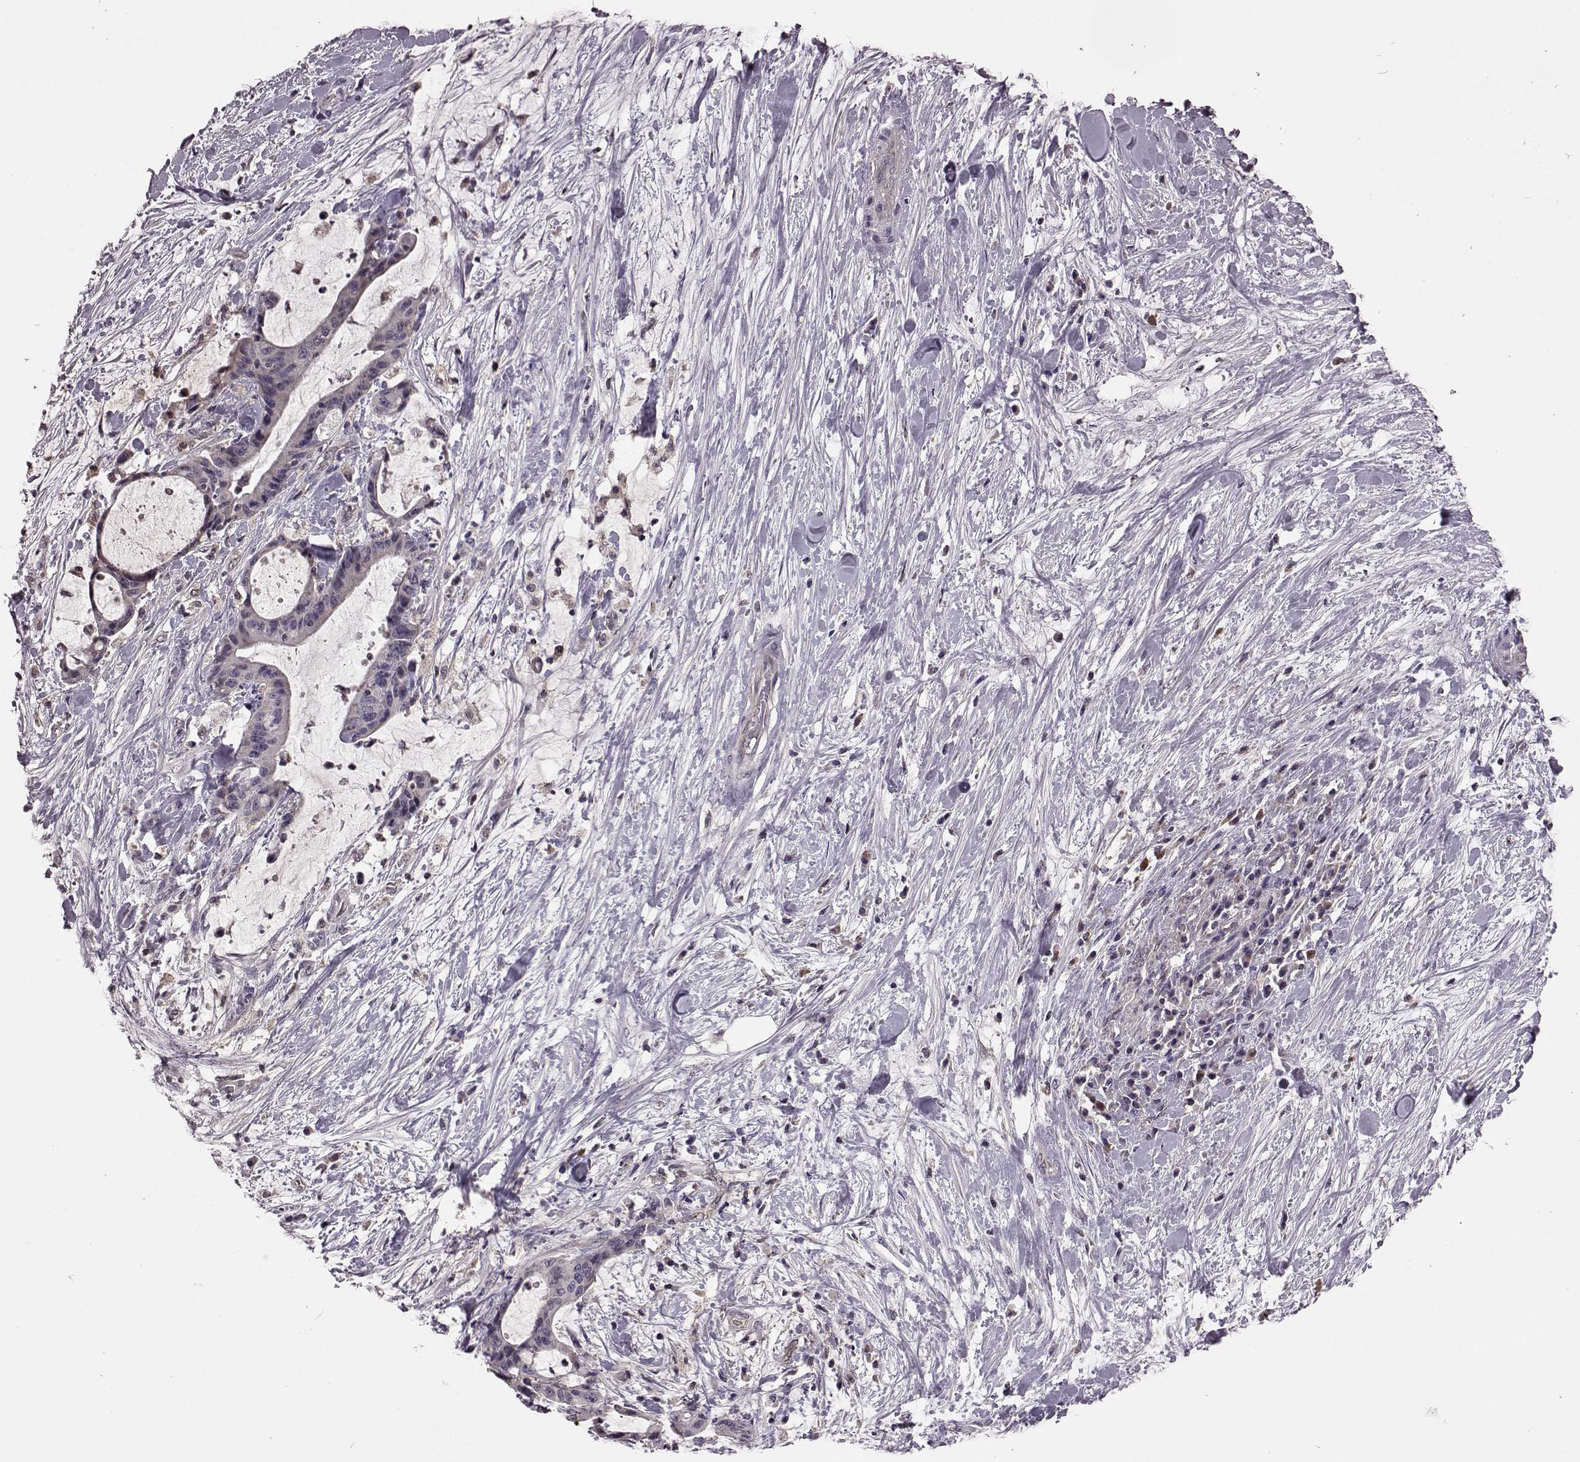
{"staining": {"intensity": "negative", "quantity": "none", "location": "none"}, "tissue": "liver cancer", "cell_type": "Tumor cells", "image_type": "cancer", "snomed": [{"axis": "morphology", "description": "Cholangiocarcinoma"}, {"axis": "topography", "description": "Liver"}], "caption": "High power microscopy micrograph of an IHC micrograph of liver cholangiocarcinoma, revealing no significant expression in tumor cells. Nuclei are stained in blue.", "gene": "CDC42SE1", "patient": {"sex": "female", "age": 73}}